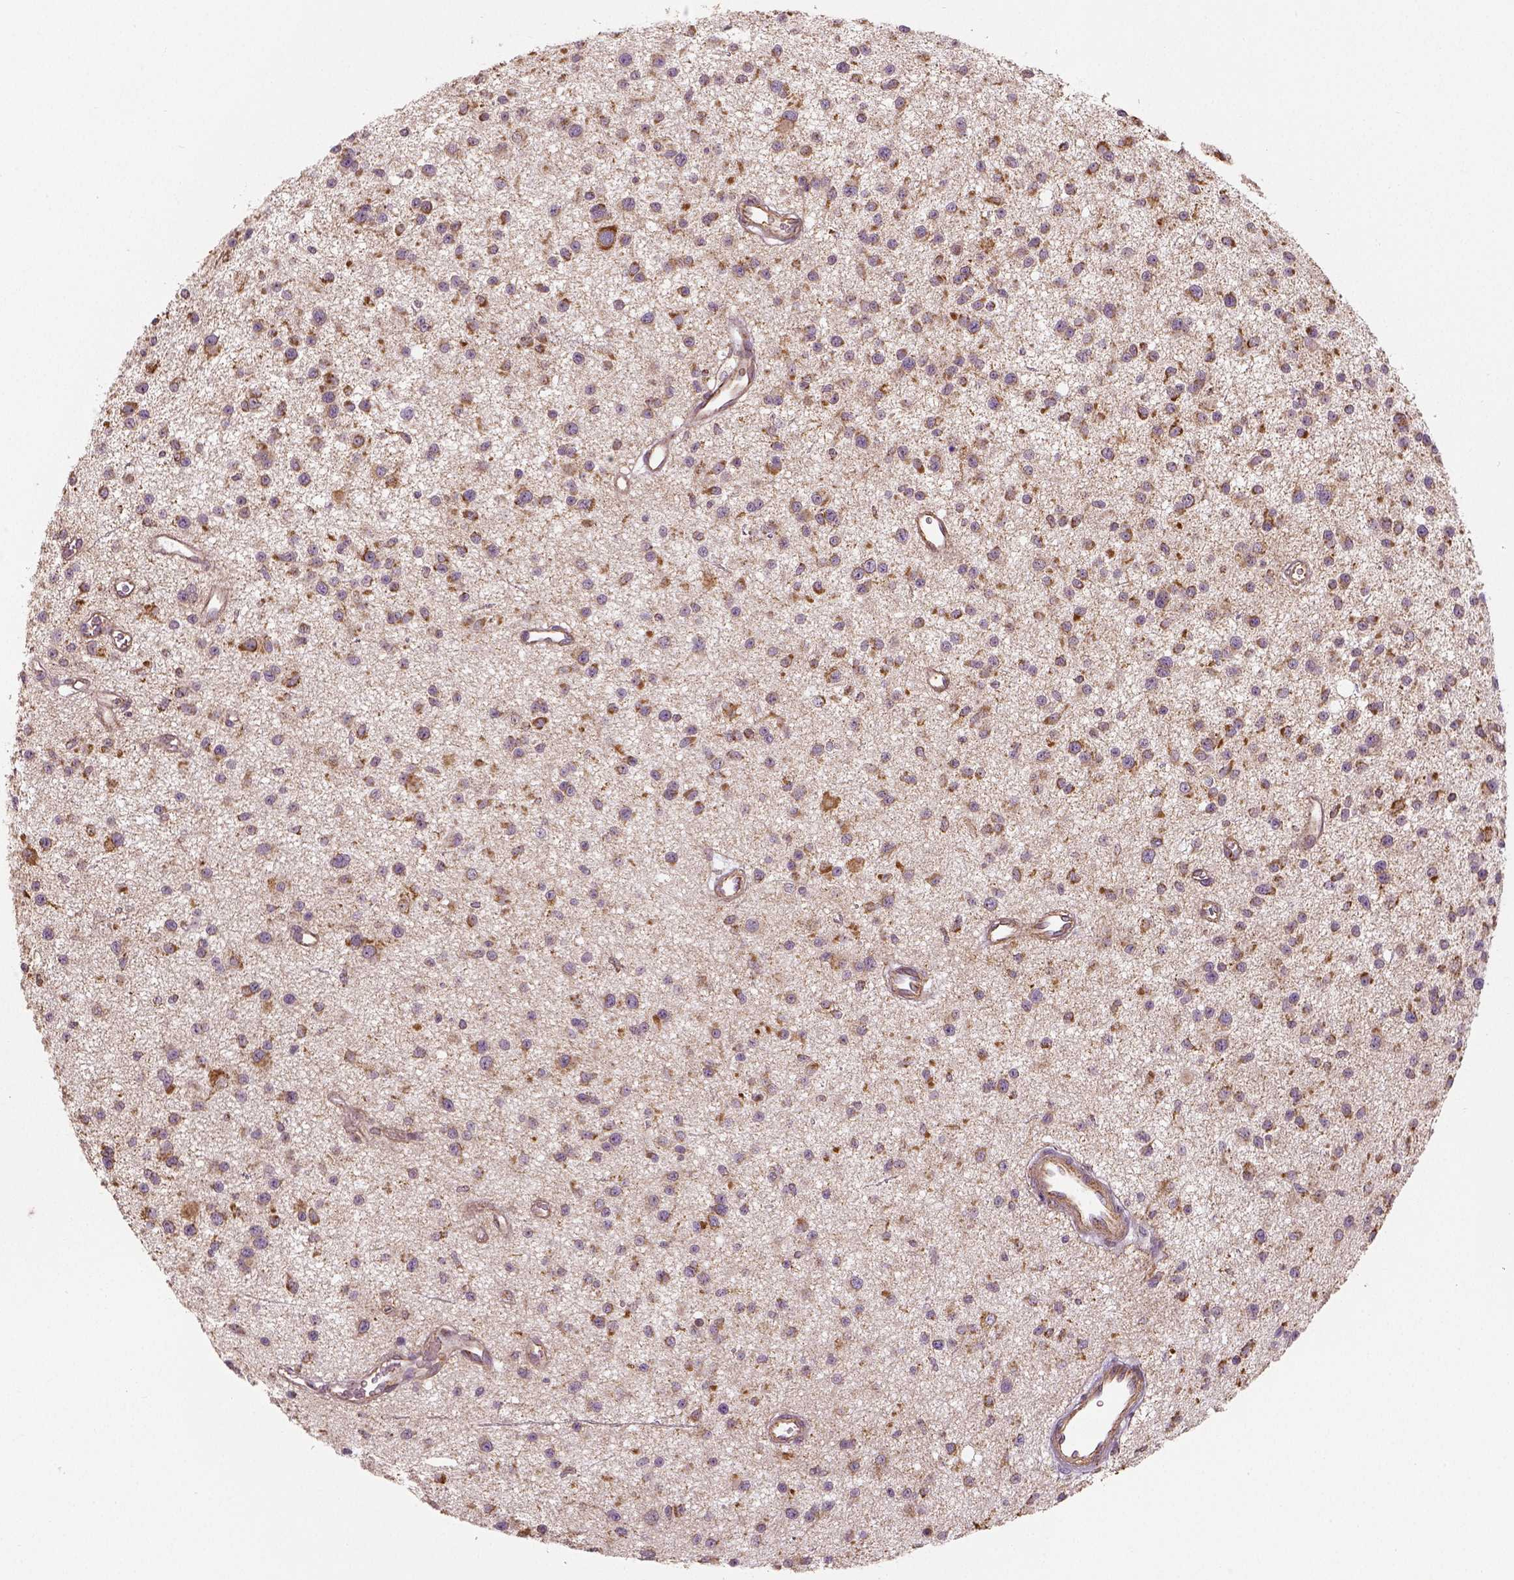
{"staining": {"intensity": "moderate", "quantity": "25%-75%", "location": "cytoplasmic/membranous"}, "tissue": "glioma", "cell_type": "Tumor cells", "image_type": "cancer", "snomed": [{"axis": "morphology", "description": "Glioma, malignant, Low grade"}, {"axis": "topography", "description": "Brain"}], "caption": "Malignant low-grade glioma tissue displays moderate cytoplasmic/membranous staining in approximately 25%-75% of tumor cells Nuclei are stained in blue.", "gene": "PGAM5", "patient": {"sex": "male", "age": 43}}